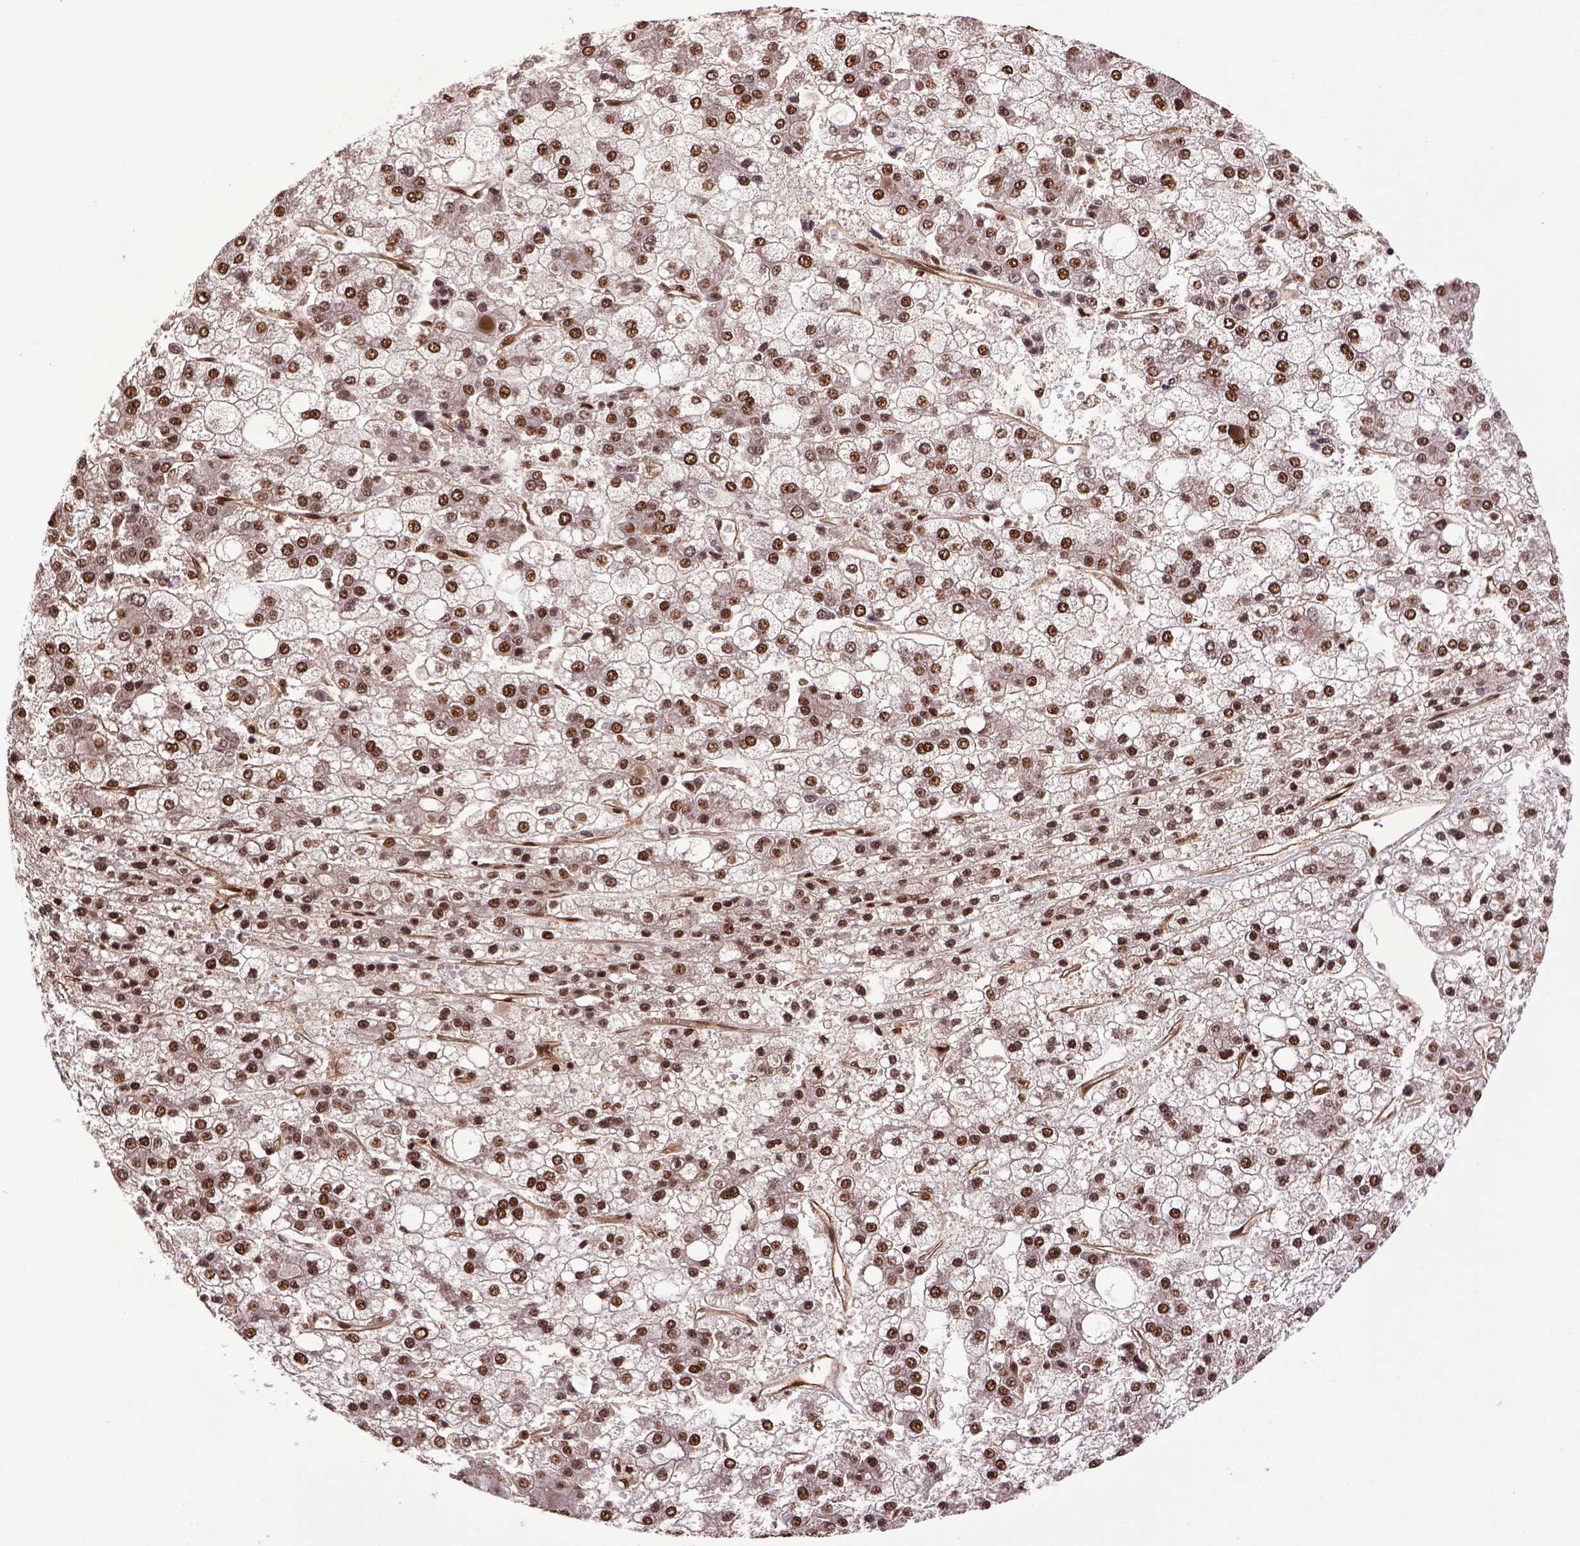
{"staining": {"intensity": "strong", "quantity": ">75%", "location": "nuclear"}, "tissue": "liver cancer", "cell_type": "Tumor cells", "image_type": "cancer", "snomed": [{"axis": "morphology", "description": "Carcinoma, Hepatocellular, NOS"}, {"axis": "topography", "description": "Liver"}], "caption": "Protein expression by immunohistochemistry (IHC) shows strong nuclear expression in approximately >75% of tumor cells in liver hepatocellular carcinoma.", "gene": "PPIG", "patient": {"sex": "male", "age": 73}}